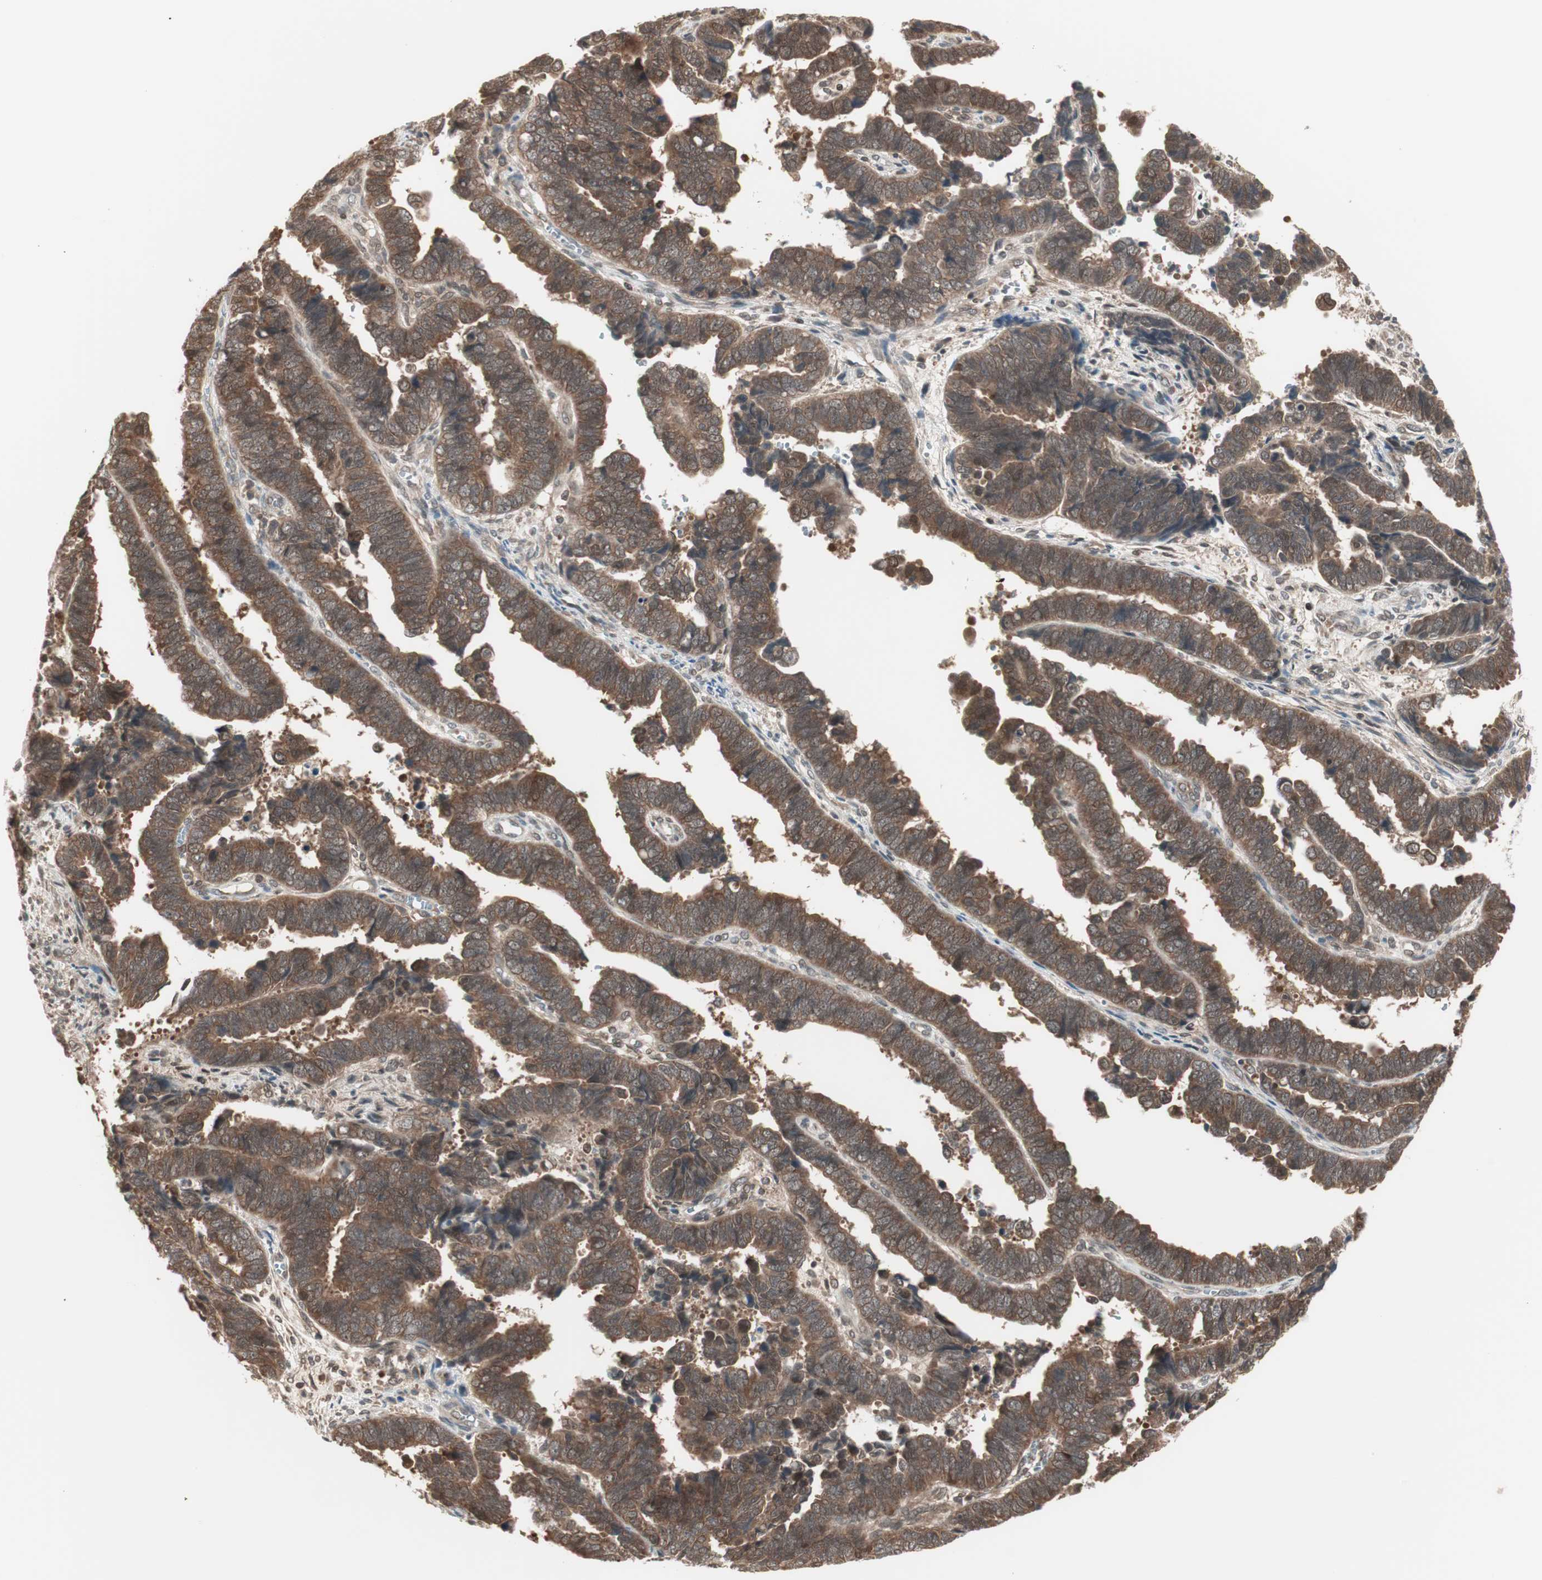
{"staining": {"intensity": "moderate", "quantity": ">75%", "location": "cytoplasmic/membranous"}, "tissue": "endometrial cancer", "cell_type": "Tumor cells", "image_type": "cancer", "snomed": [{"axis": "morphology", "description": "Adenocarcinoma, NOS"}, {"axis": "topography", "description": "Endometrium"}], "caption": "Endometrial cancer stained for a protein (brown) exhibits moderate cytoplasmic/membranous positive expression in approximately >75% of tumor cells.", "gene": "UBE2I", "patient": {"sex": "female", "age": 75}}